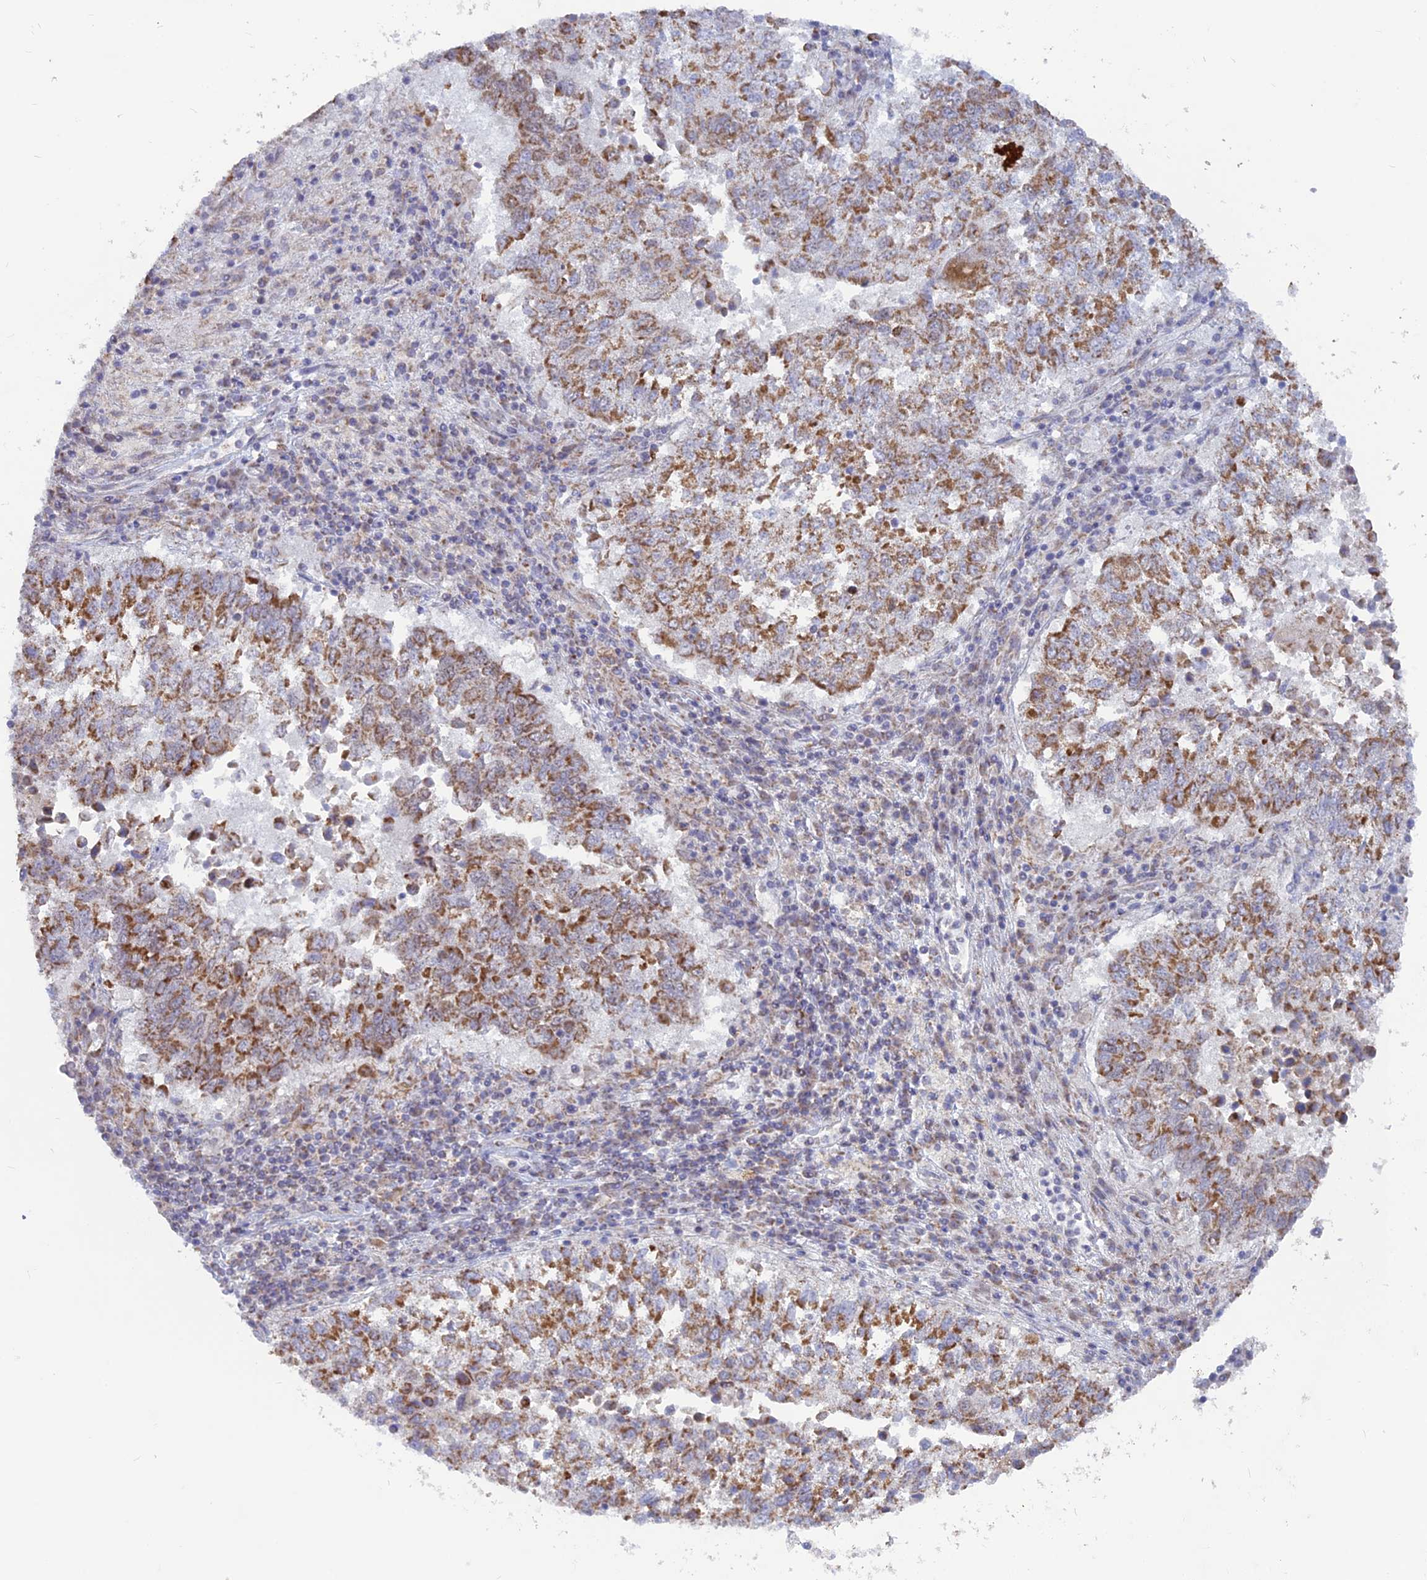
{"staining": {"intensity": "moderate", "quantity": "25%-75%", "location": "cytoplasmic/membranous"}, "tissue": "lung cancer", "cell_type": "Tumor cells", "image_type": "cancer", "snomed": [{"axis": "morphology", "description": "Squamous cell carcinoma, NOS"}, {"axis": "topography", "description": "Lung"}], "caption": "High-magnification brightfield microscopy of lung squamous cell carcinoma stained with DAB (3,3'-diaminobenzidine) (brown) and counterstained with hematoxylin (blue). tumor cells exhibit moderate cytoplasmic/membranous expression is seen in approximately25%-75% of cells. (DAB (3,3'-diaminobenzidine) = brown stain, brightfield microscopy at high magnification).", "gene": "ARHGAP40", "patient": {"sex": "male", "age": 73}}